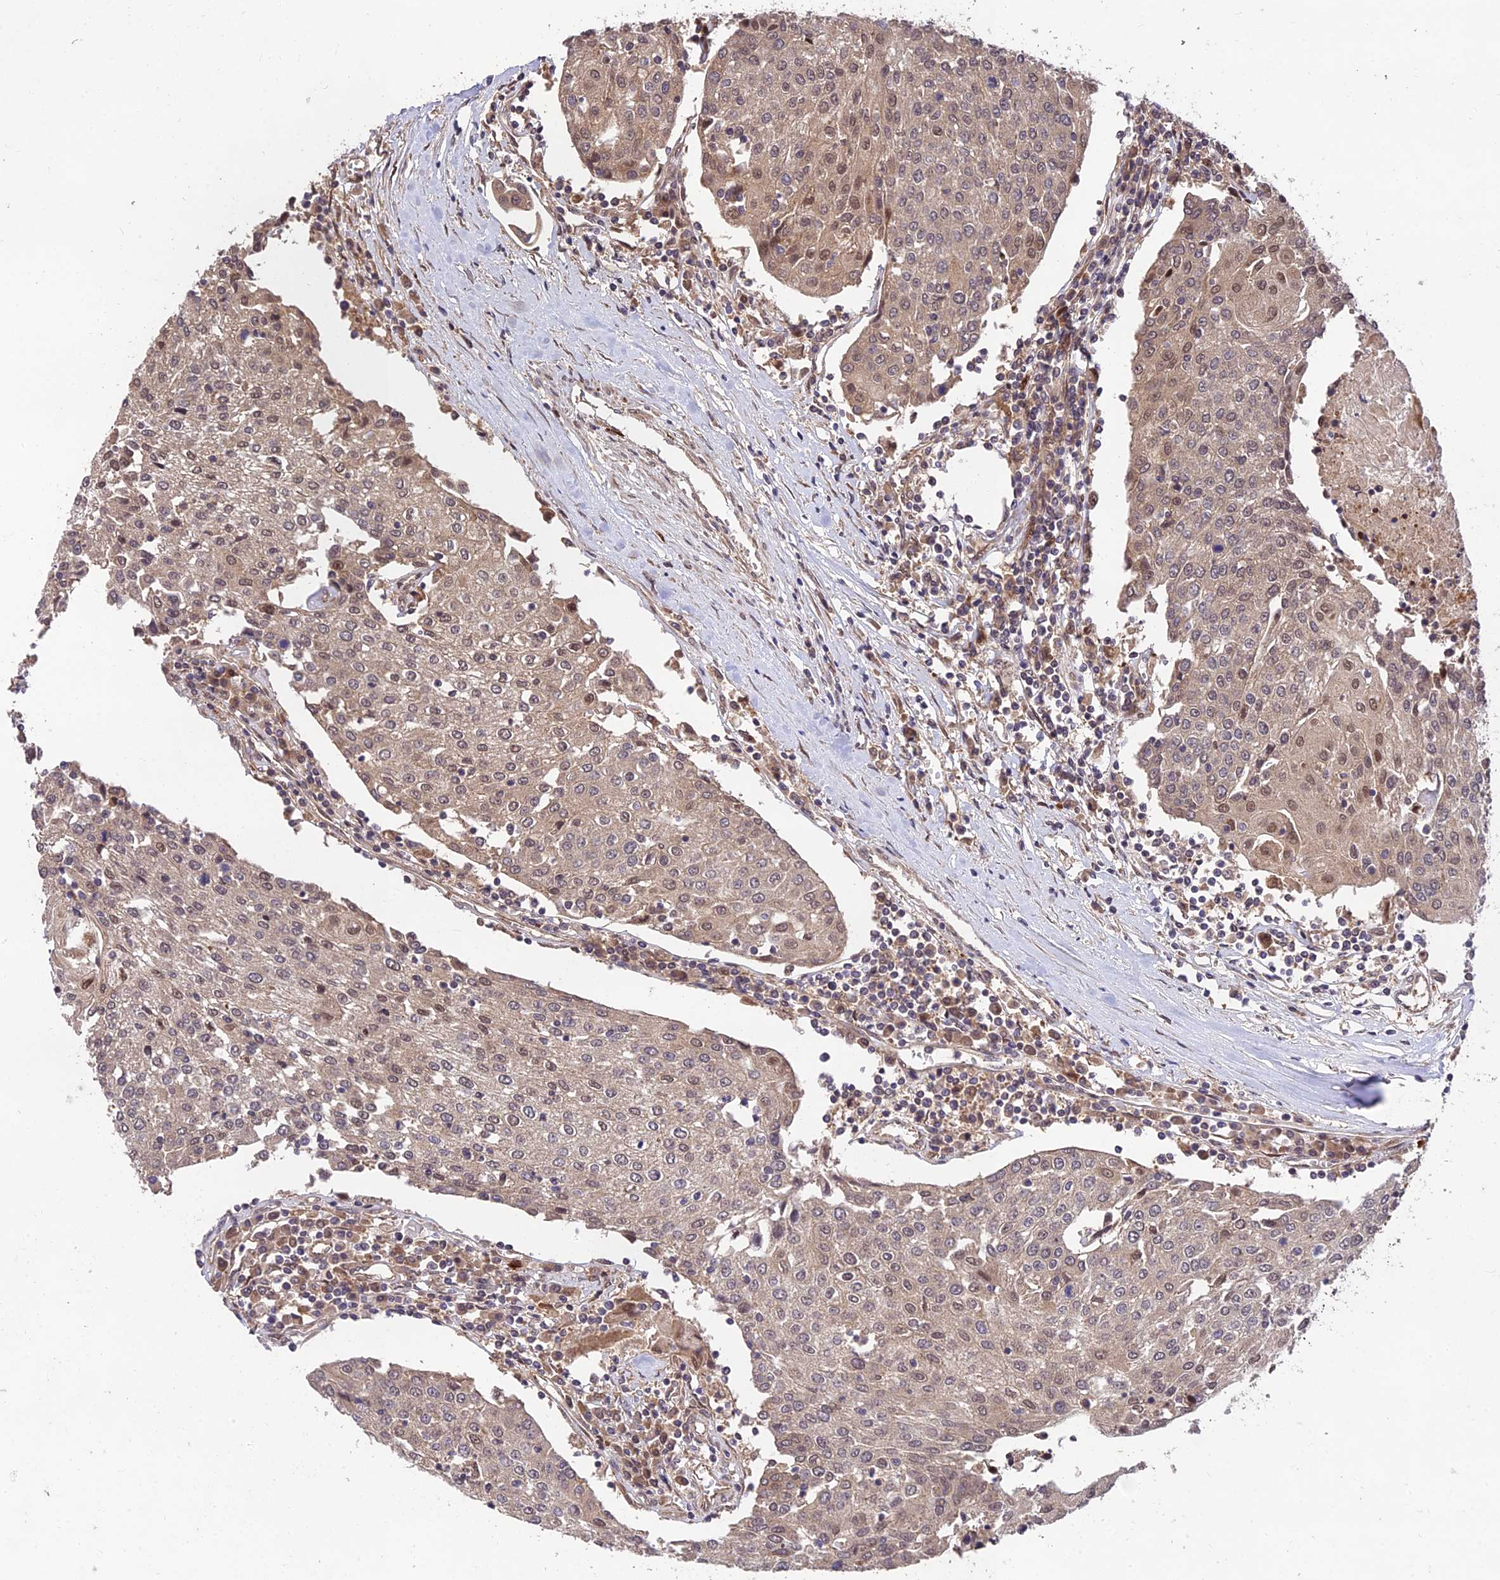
{"staining": {"intensity": "weak", "quantity": ">75%", "location": "cytoplasmic/membranous,nuclear"}, "tissue": "urothelial cancer", "cell_type": "Tumor cells", "image_type": "cancer", "snomed": [{"axis": "morphology", "description": "Urothelial carcinoma, High grade"}, {"axis": "topography", "description": "Urinary bladder"}], "caption": "Weak cytoplasmic/membranous and nuclear protein positivity is present in approximately >75% of tumor cells in urothelial cancer.", "gene": "MKKS", "patient": {"sex": "female", "age": 85}}